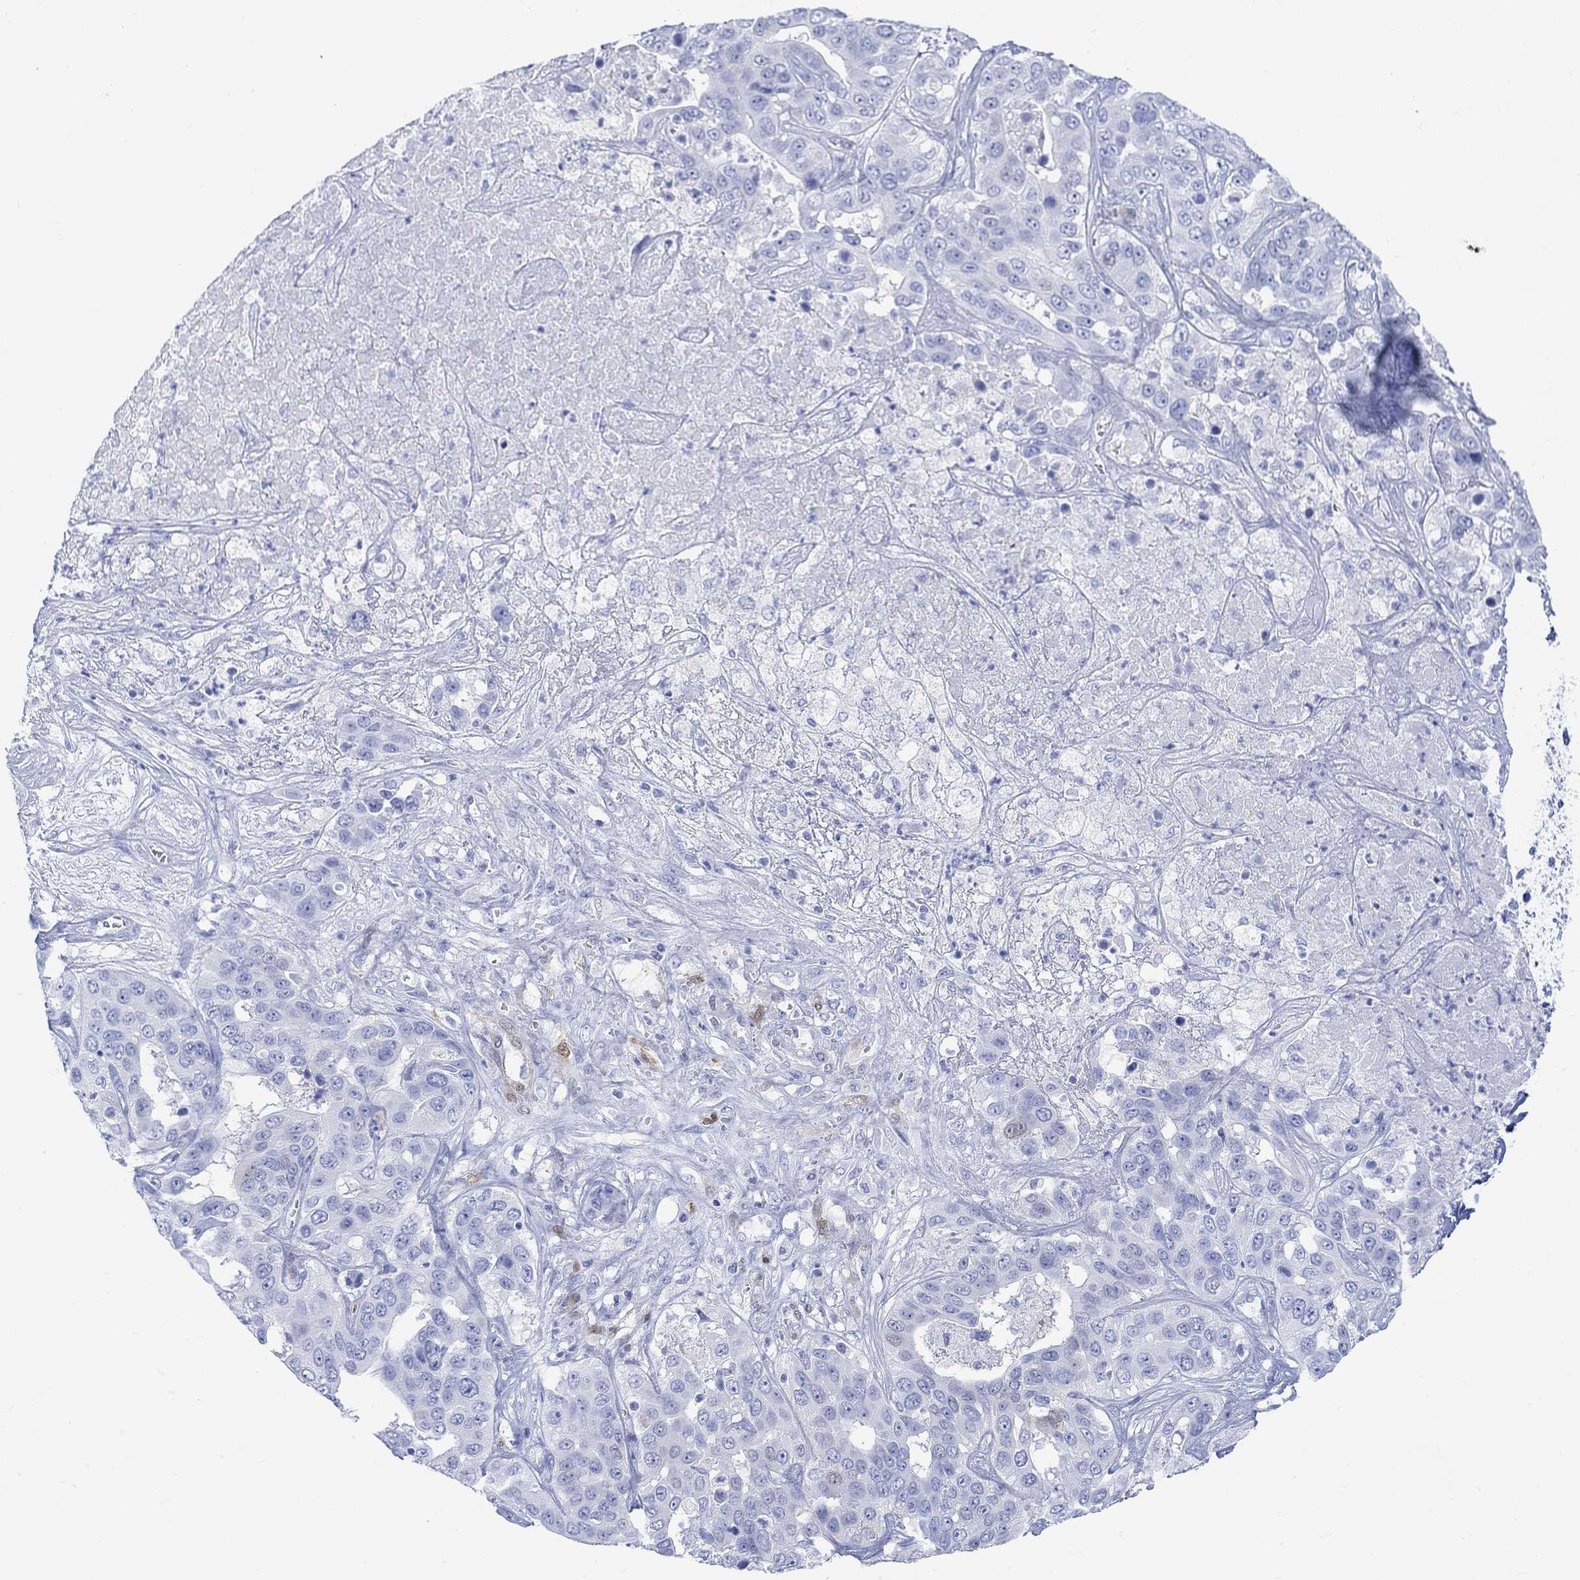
{"staining": {"intensity": "negative", "quantity": "none", "location": "none"}, "tissue": "liver cancer", "cell_type": "Tumor cells", "image_type": "cancer", "snomed": [{"axis": "morphology", "description": "Cholangiocarcinoma"}, {"axis": "topography", "description": "Liver"}], "caption": "Liver cancer was stained to show a protein in brown. There is no significant expression in tumor cells.", "gene": "TPPP3", "patient": {"sex": "female", "age": 52}}